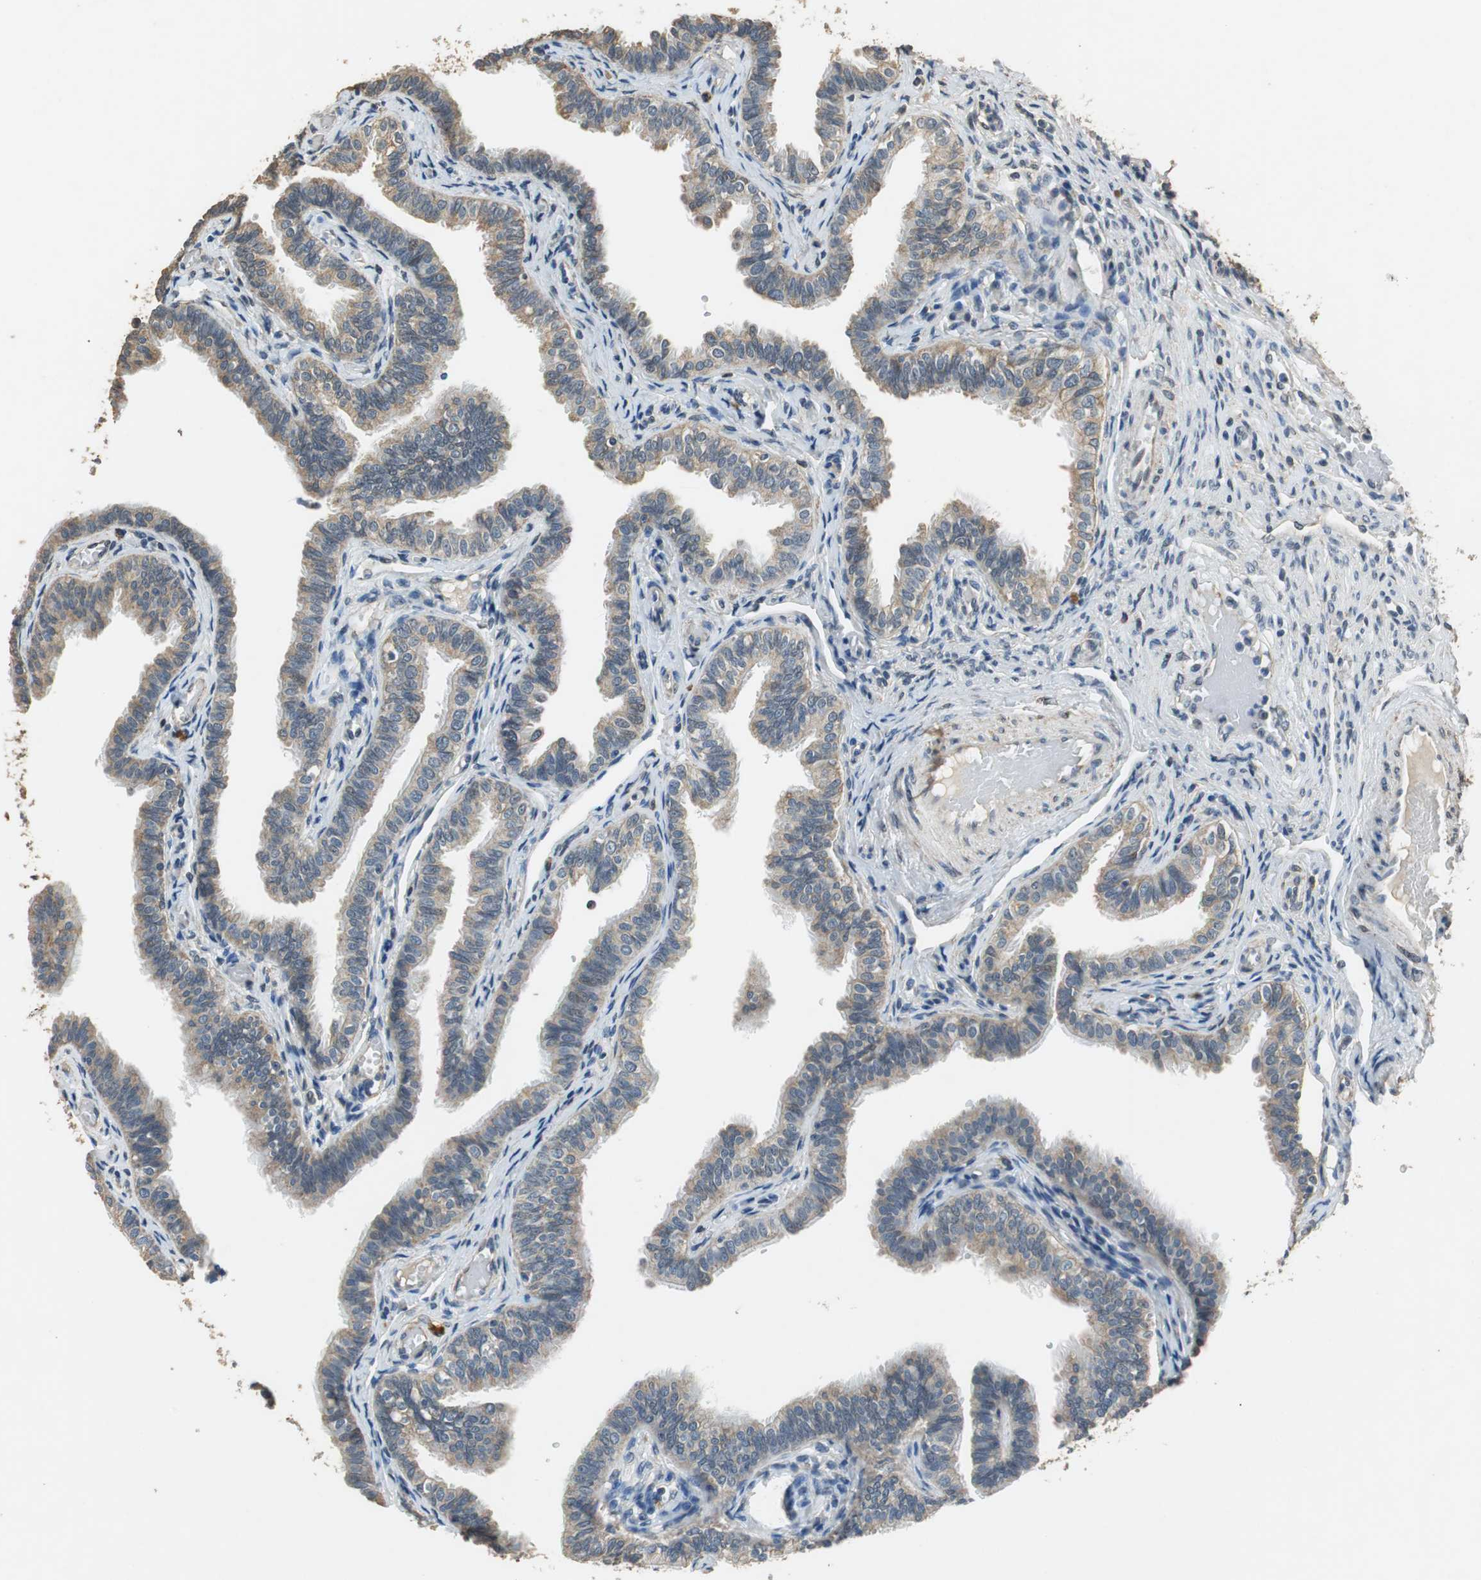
{"staining": {"intensity": "moderate", "quantity": ">75%", "location": "cytoplasmic/membranous"}, "tissue": "fallopian tube", "cell_type": "Glandular cells", "image_type": "normal", "snomed": [{"axis": "morphology", "description": "Normal tissue, NOS"}, {"axis": "morphology", "description": "Dermoid, NOS"}, {"axis": "topography", "description": "Fallopian tube"}], "caption": "Normal fallopian tube reveals moderate cytoplasmic/membranous expression in approximately >75% of glandular cells, visualized by immunohistochemistry.", "gene": "ALDH4A1", "patient": {"sex": "female", "age": 33}}